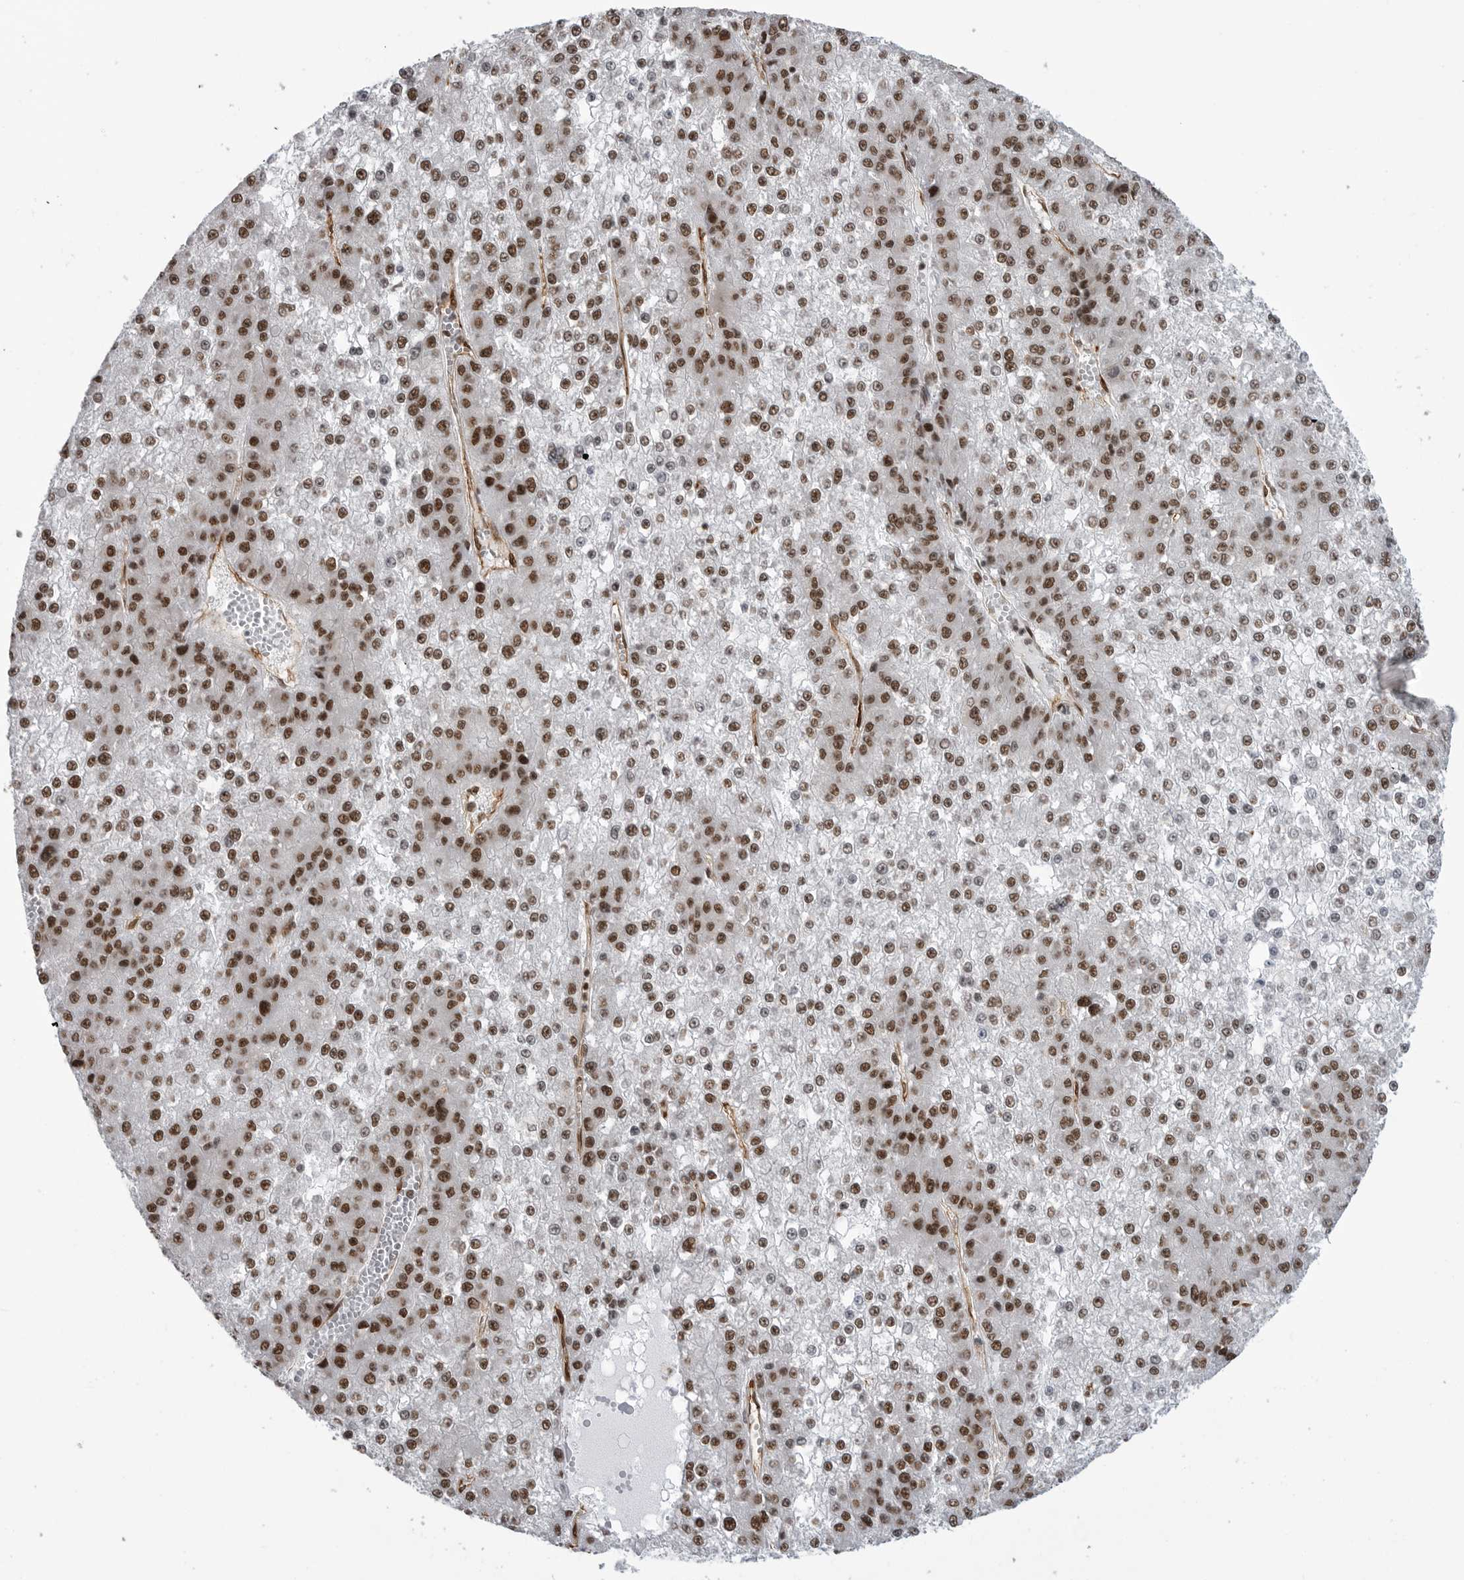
{"staining": {"intensity": "strong", "quantity": ">75%", "location": "nuclear"}, "tissue": "liver cancer", "cell_type": "Tumor cells", "image_type": "cancer", "snomed": [{"axis": "morphology", "description": "Carcinoma, Hepatocellular, NOS"}, {"axis": "topography", "description": "Liver"}], "caption": "This micrograph reveals hepatocellular carcinoma (liver) stained with immunohistochemistry (IHC) to label a protein in brown. The nuclear of tumor cells show strong positivity for the protein. Nuclei are counter-stained blue.", "gene": "RNF26", "patient": {"sex": "female", "age": 73}}